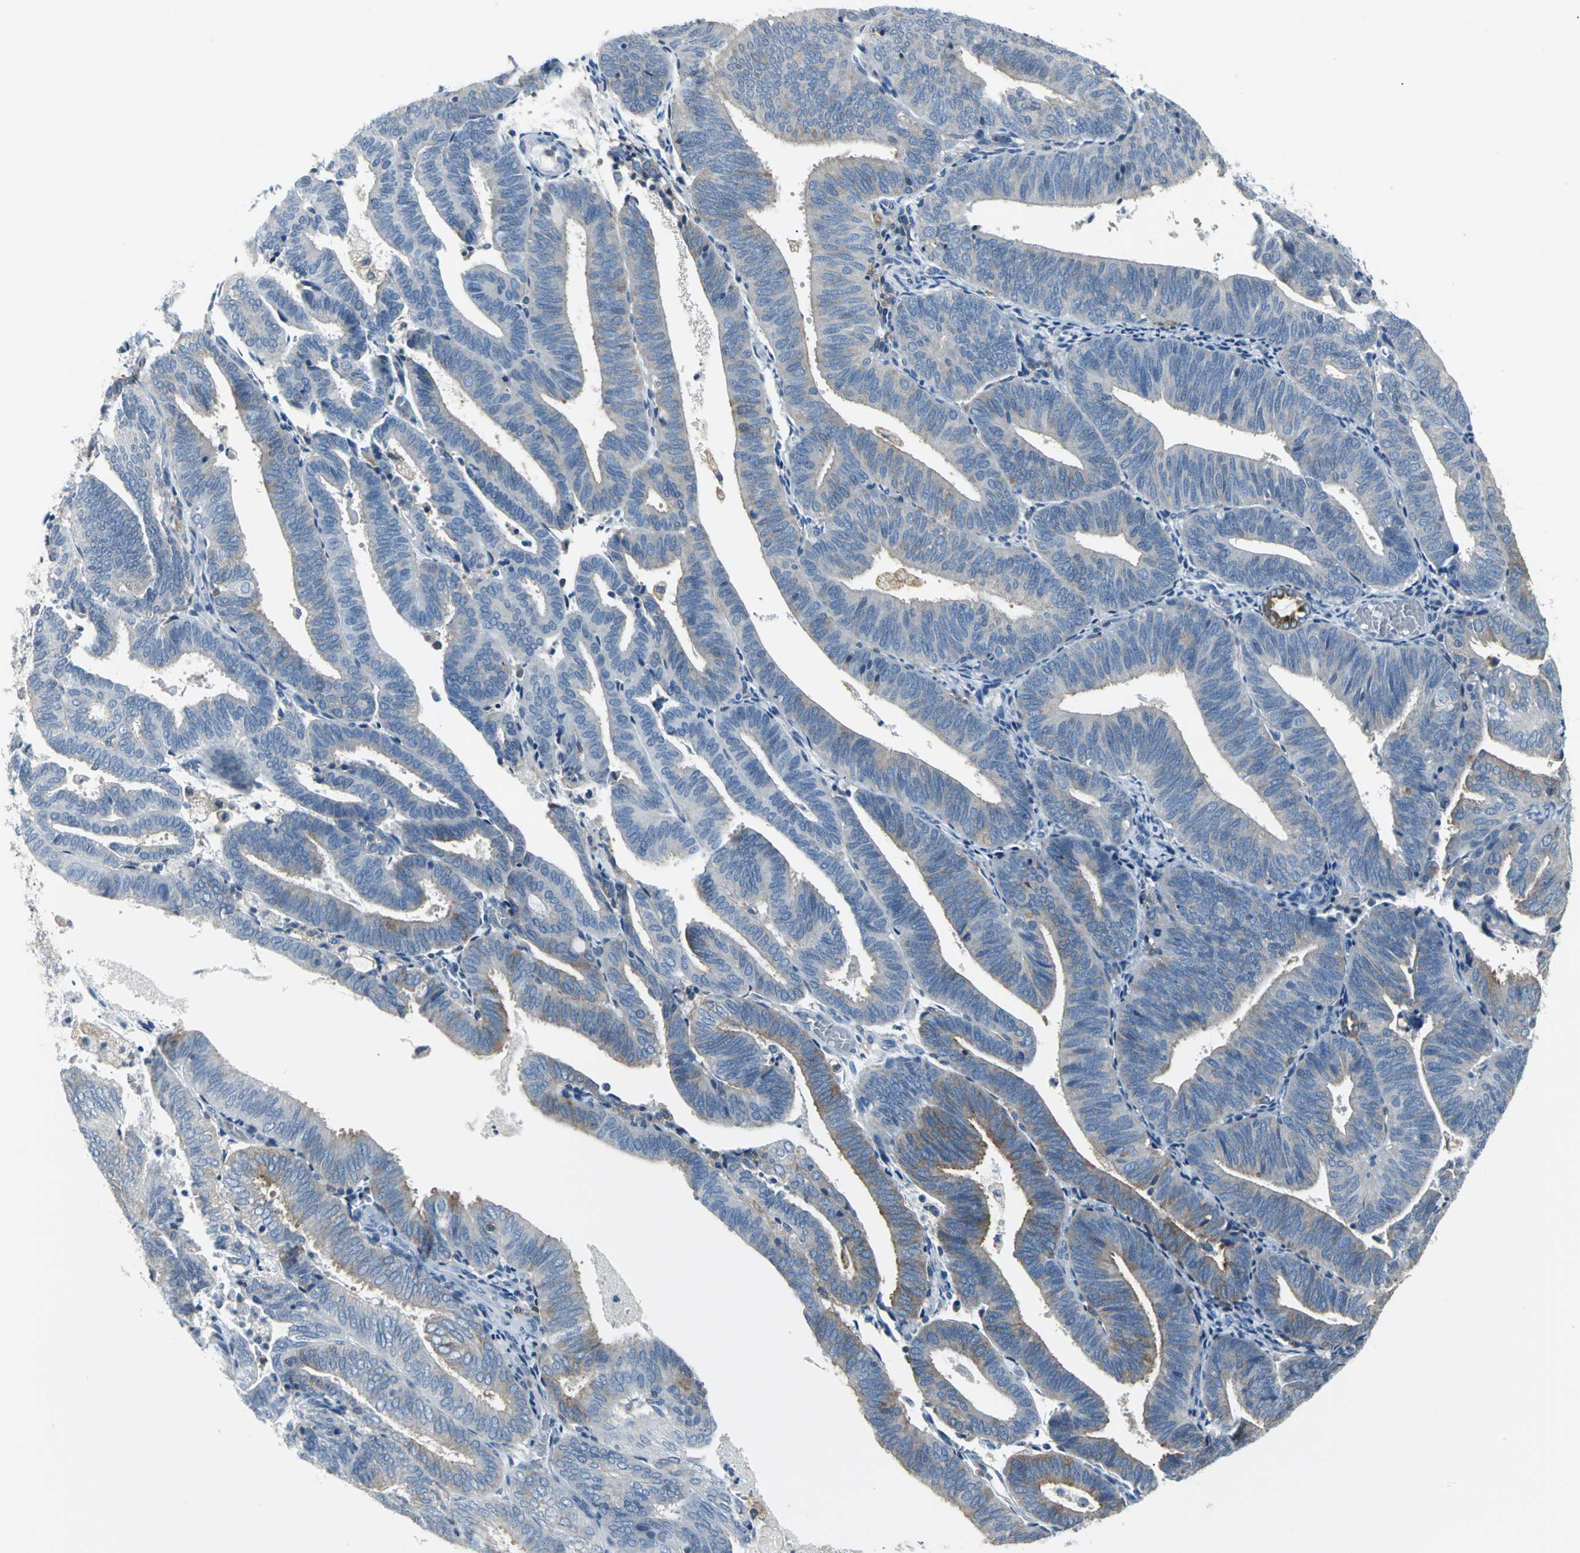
{"staining": {"intensity": "weak", "quantity": ">75%", "location": "cytoplasmic/membranous"}, "tissue": "endometrial cancer", "cell_type": "Tumor cells", "image_type": "cancer", "snomed": [{"axis": "morphology", "description": "Adenocarcinoma, NOS"}, {"axis": "topography", "description": "Uterus"}], "caption": "Endometrial adenocarcinoma tissue exhibits weak cytoplasmic/membranous expression in approximately >75% of tumor cells", "gene": "IQGAP2", "patient": {"sex": "female", "age": 60}}